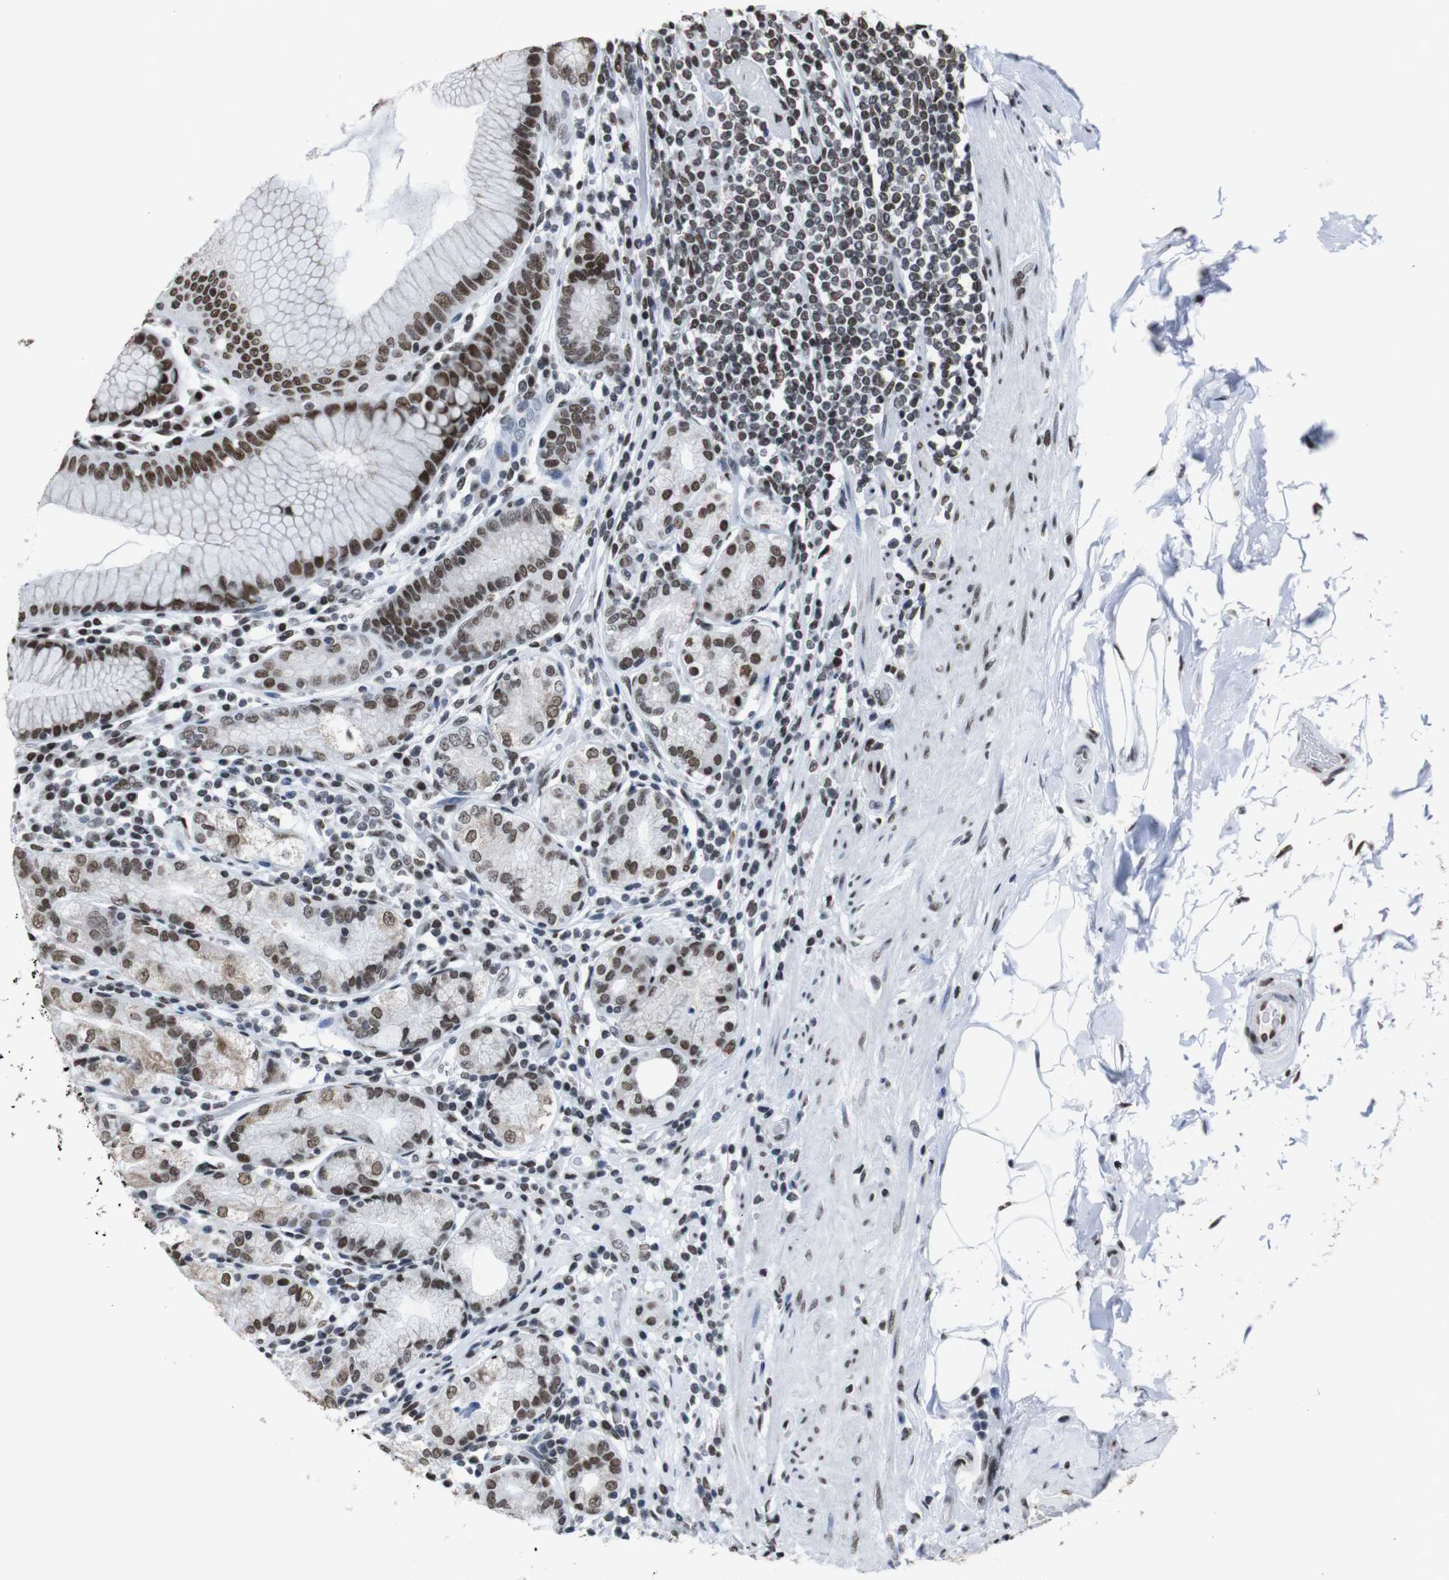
{"staining": {"intensity": "strong", "quantity": ">75%", "location": "cytoplasmic/membranous,nuclear"}, "tissue": "stomach", "cell_type": "Glandular cells", "image_type": "normal", "snomed": [{"axis": "morphology", "description": "Normal tissue, NOS"}, {"axis": "topography", "description": "Stomach, lower"}], "caption": "This photomicrograph exhibits IHC staining of unremarkable human stomach, with high strong cytoplasmic/membranous,nuclear staining in about >75% of glandular cells.", "gene": "ROMO1", "patient": {"sex": "female", "age": 76}}